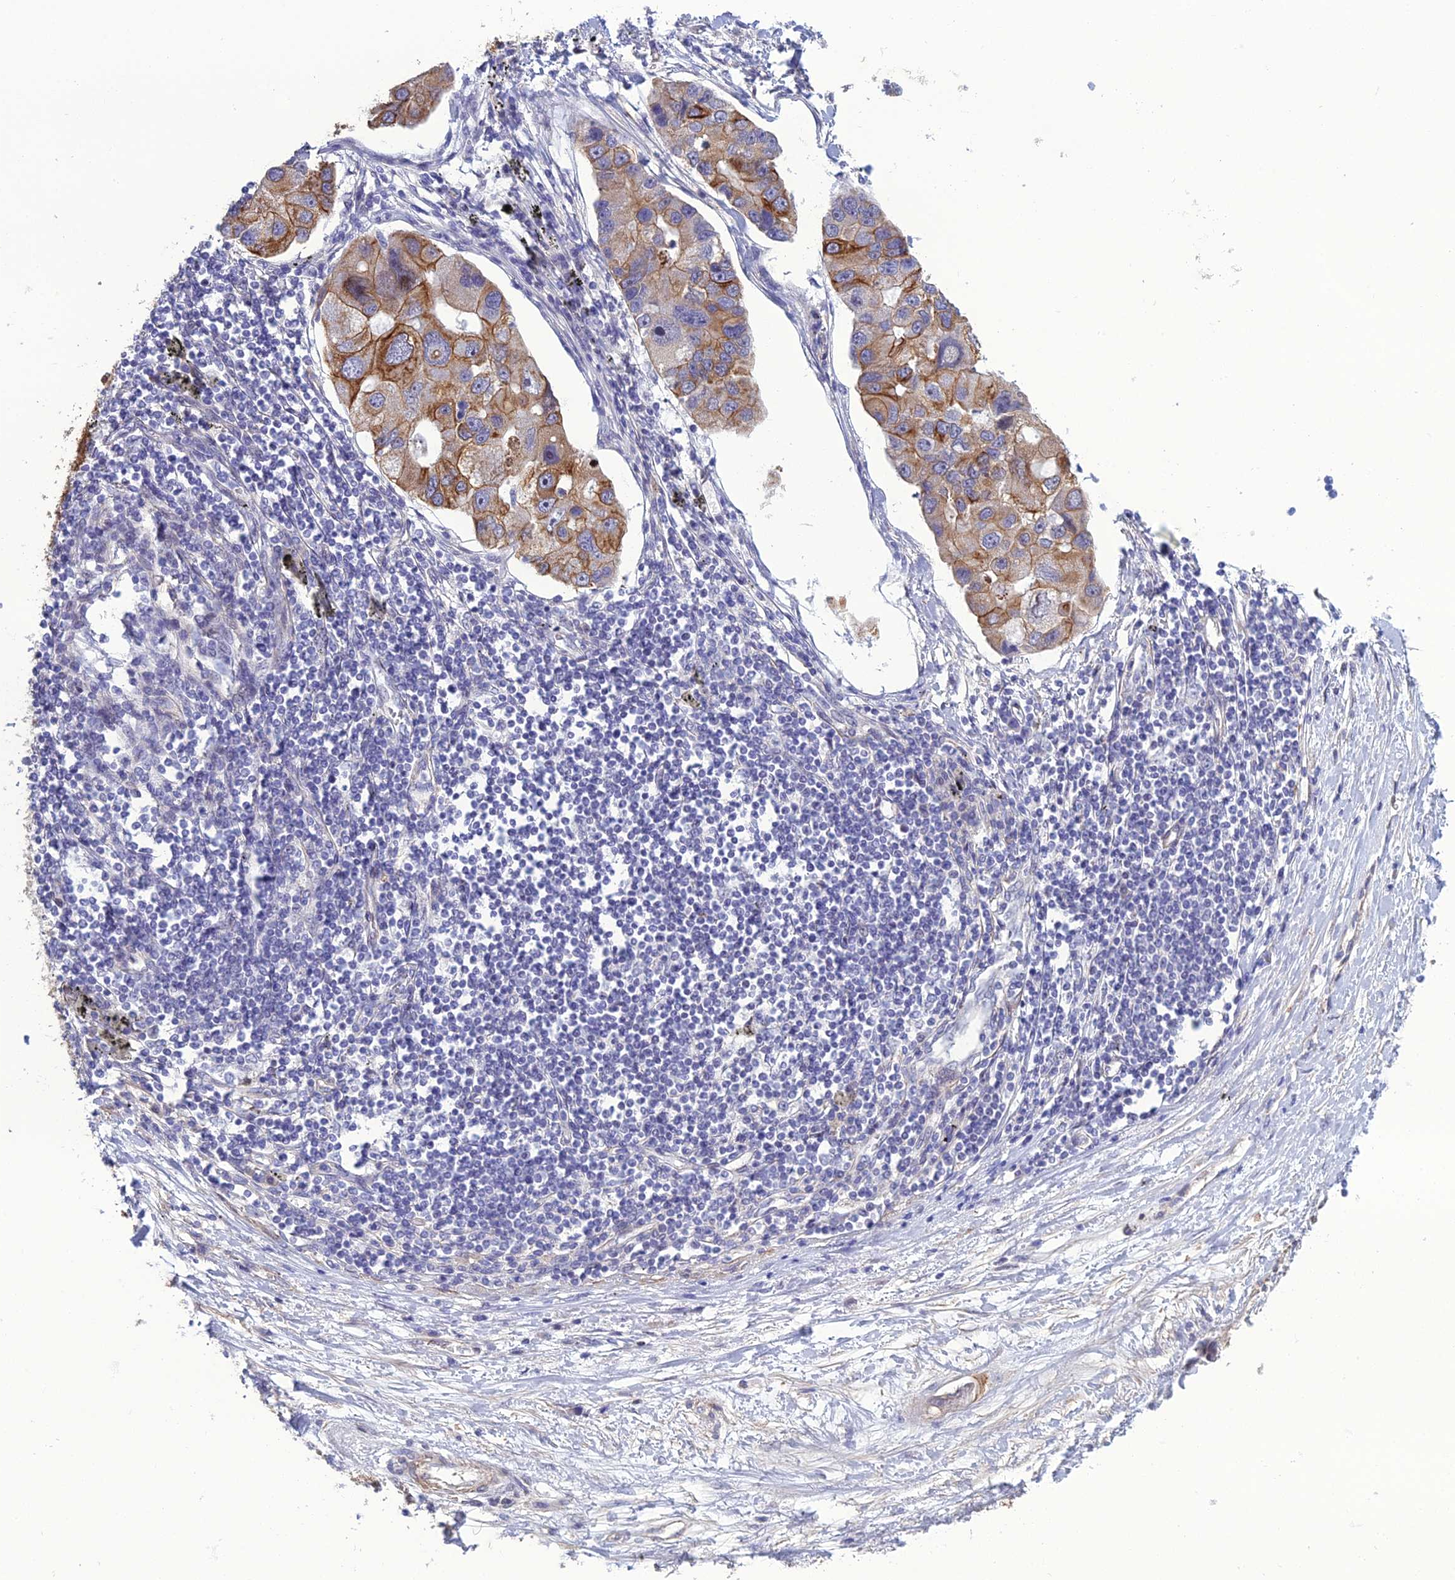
{"staining": {"intensity": "moderate", "quantity": "25%-75%", "location": "cytoplasmic/membranous"}, "tissue": "lung cancer", "cell_type": "Tumor cells", "image_type": "cancer", "snomed": [{"axis": "morphology", "description": "Adenocarcinoma, NOS"}, {"axis": "topography", "description": "Lung"}], "caption": "Human lung cancer stained for a protein (brown) shows moderate cytoplasmic/membranous positive staining in approximately 25%-75% of tumor cells.", "gene": "LZTS2", "patient": {"sex": "female", "age": 54}}